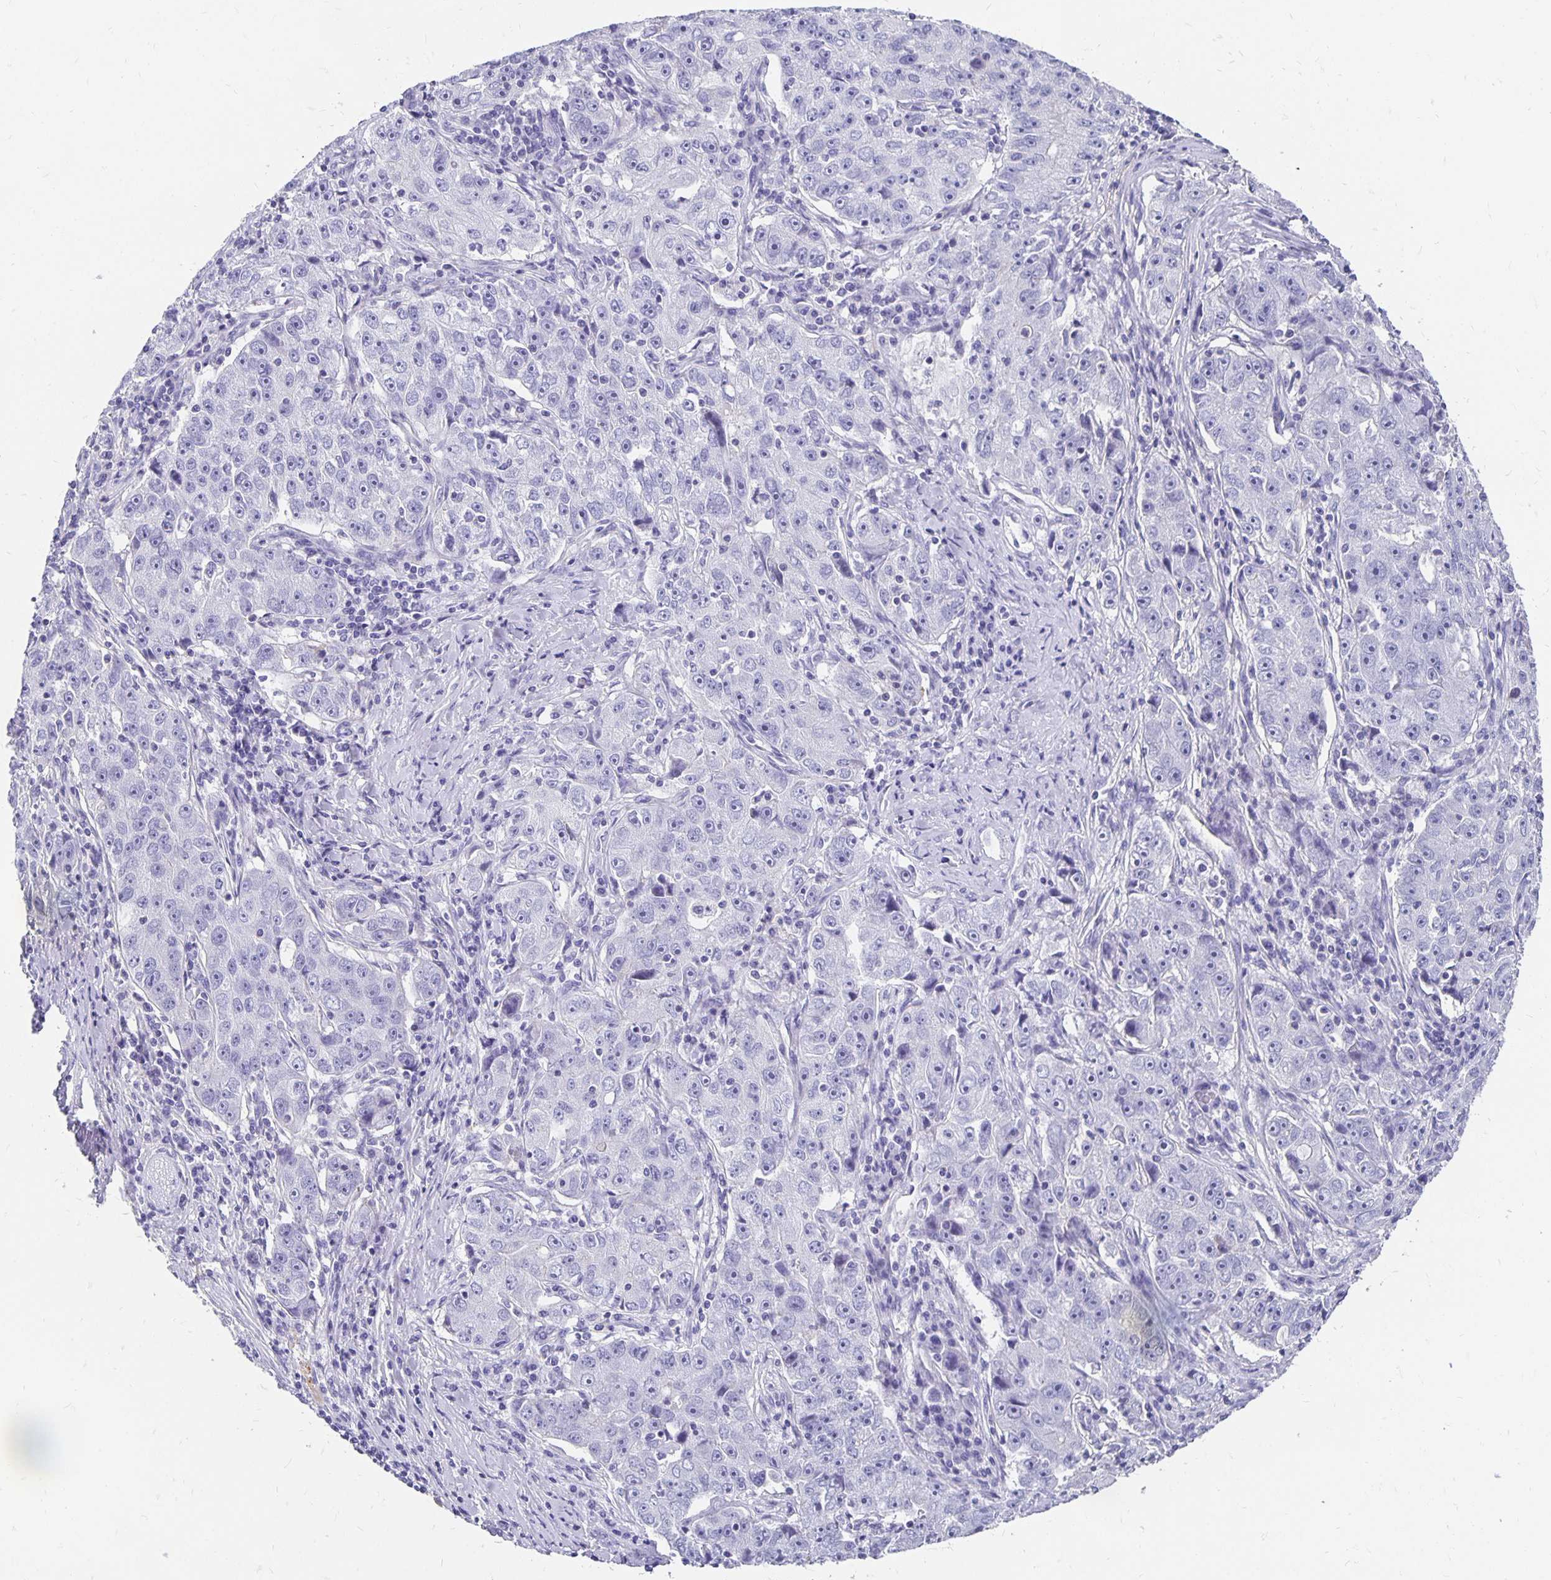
{"staining": {"intensity": "negative", "quantity": "none", "location": "none"}, "tissue": "lung cancer", "cell_type": "Tumor cells", "image_type": "cancer", "snomed": [{"axis": "morphology", "description": "Normal morphology"}, {"axis": "morphology", "description": "Adenocarcinoma, NOS"}, {"axis": "topography", "description": "Lymph node"}, {"axis": "topography", "description": "Lung"}], "caption": "DAB (3,3'-diaminobenzidine) immunohistochemical staining of adenocarcinoma (lung) demonstrates no significant staining in tumor cells. Nuclei are stained in blue.", "gene": "APOB", "patient": {"sex": "female", "age": 57}}